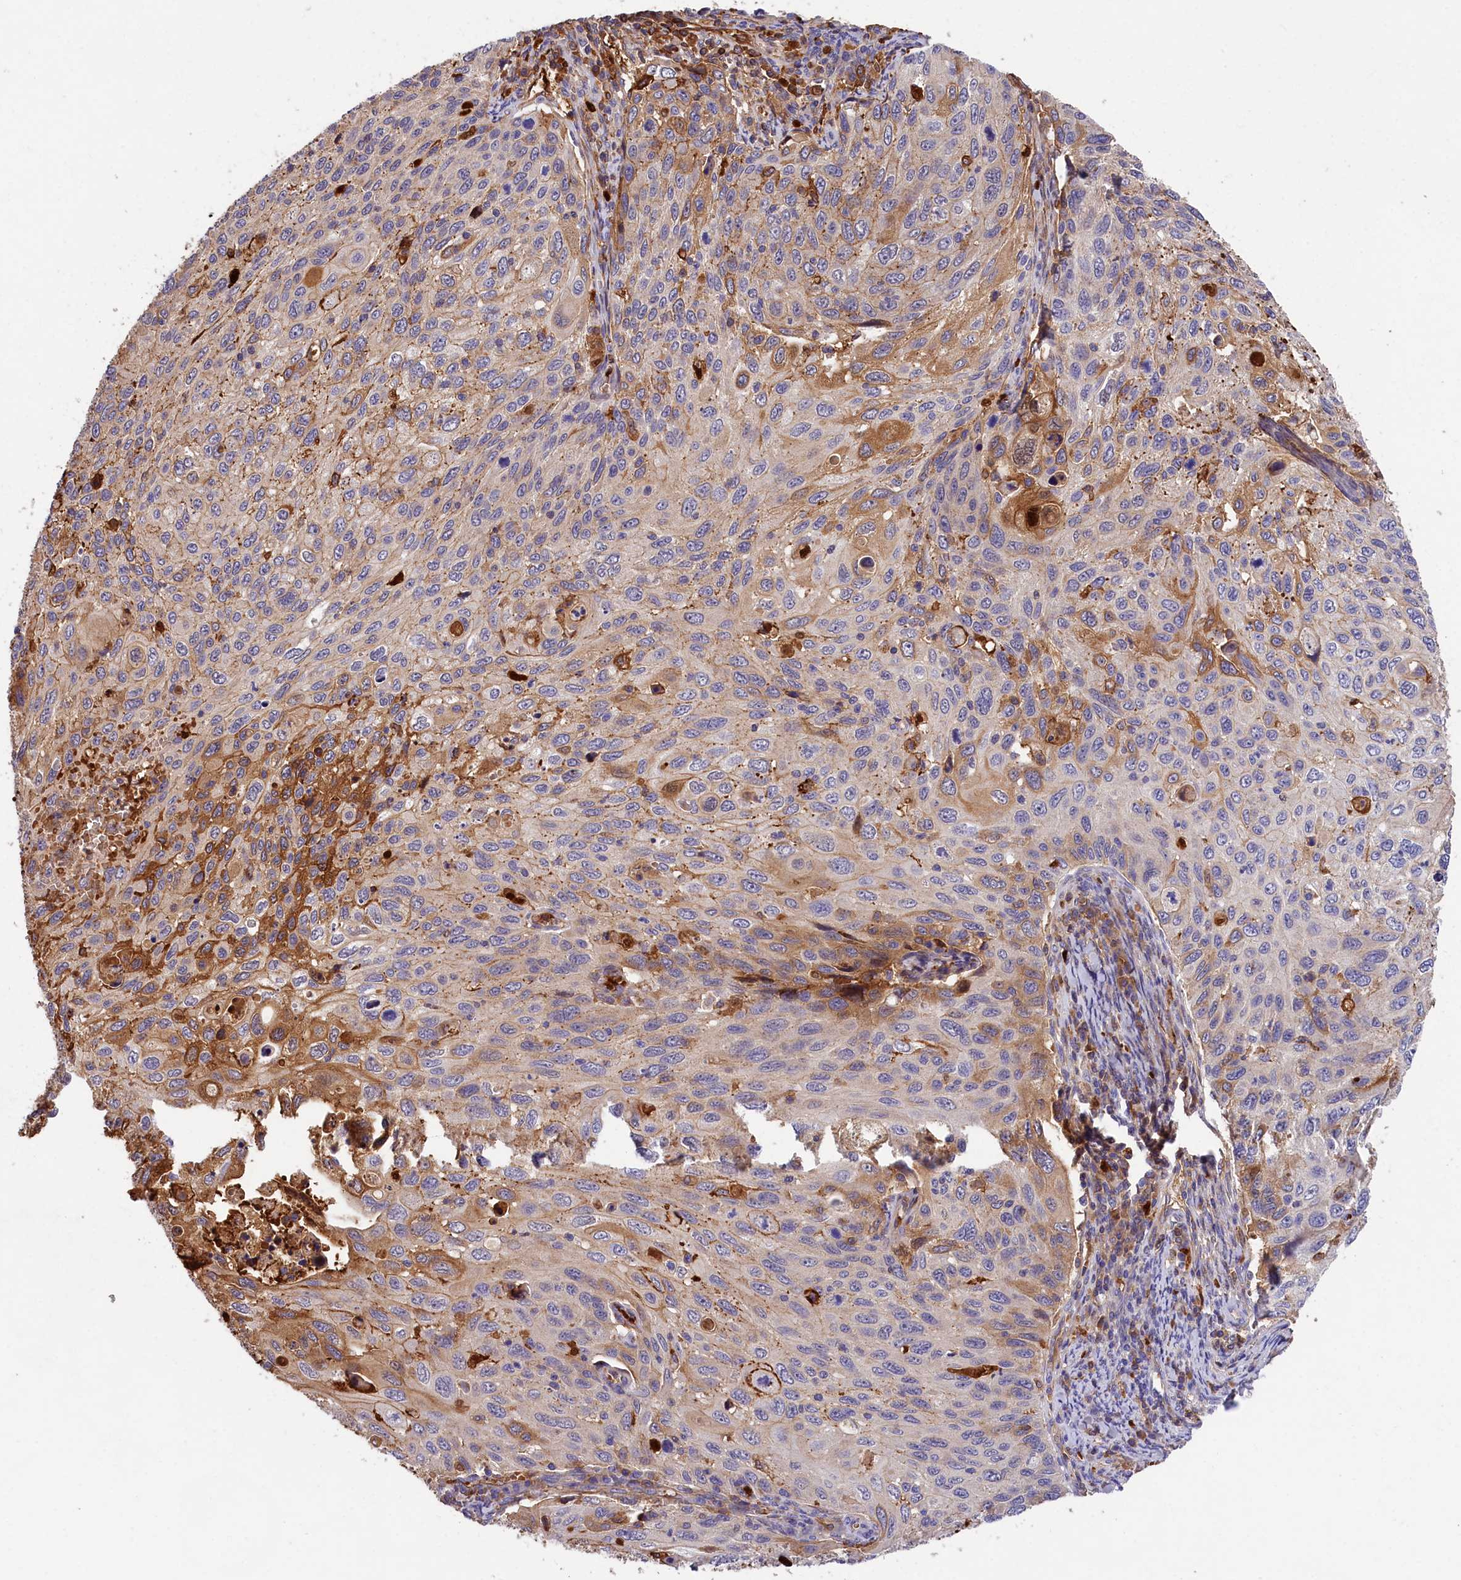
{"staining": {"intensity": "moderate", "quantity": "<25%", "location": "cytoplasmic/membranous"}, "tissue": "cervical cancer", "cell_type": "Tumor cells", "image_type": "cancer", "snomed": [{"axis": "morphology", "description": "Squamous cell carcinoma, NOS"}, {"axis": "topography", "description": "Cervix"}], "caption": "The photomicrograph exhibits a brown stain indicating the presence of a protein in the cytoplasmic/membranous of tumor cells in cervical cancer (squamous cell carcinoma). The protein is stained brown, and the nuclei are stained in blue (DAB (3,3'-diaminobenzidine) IHC with brightfield microscopy, high magnification).", "gene": "PHAF1", "patient": {"sex": "female", "age": 70}}